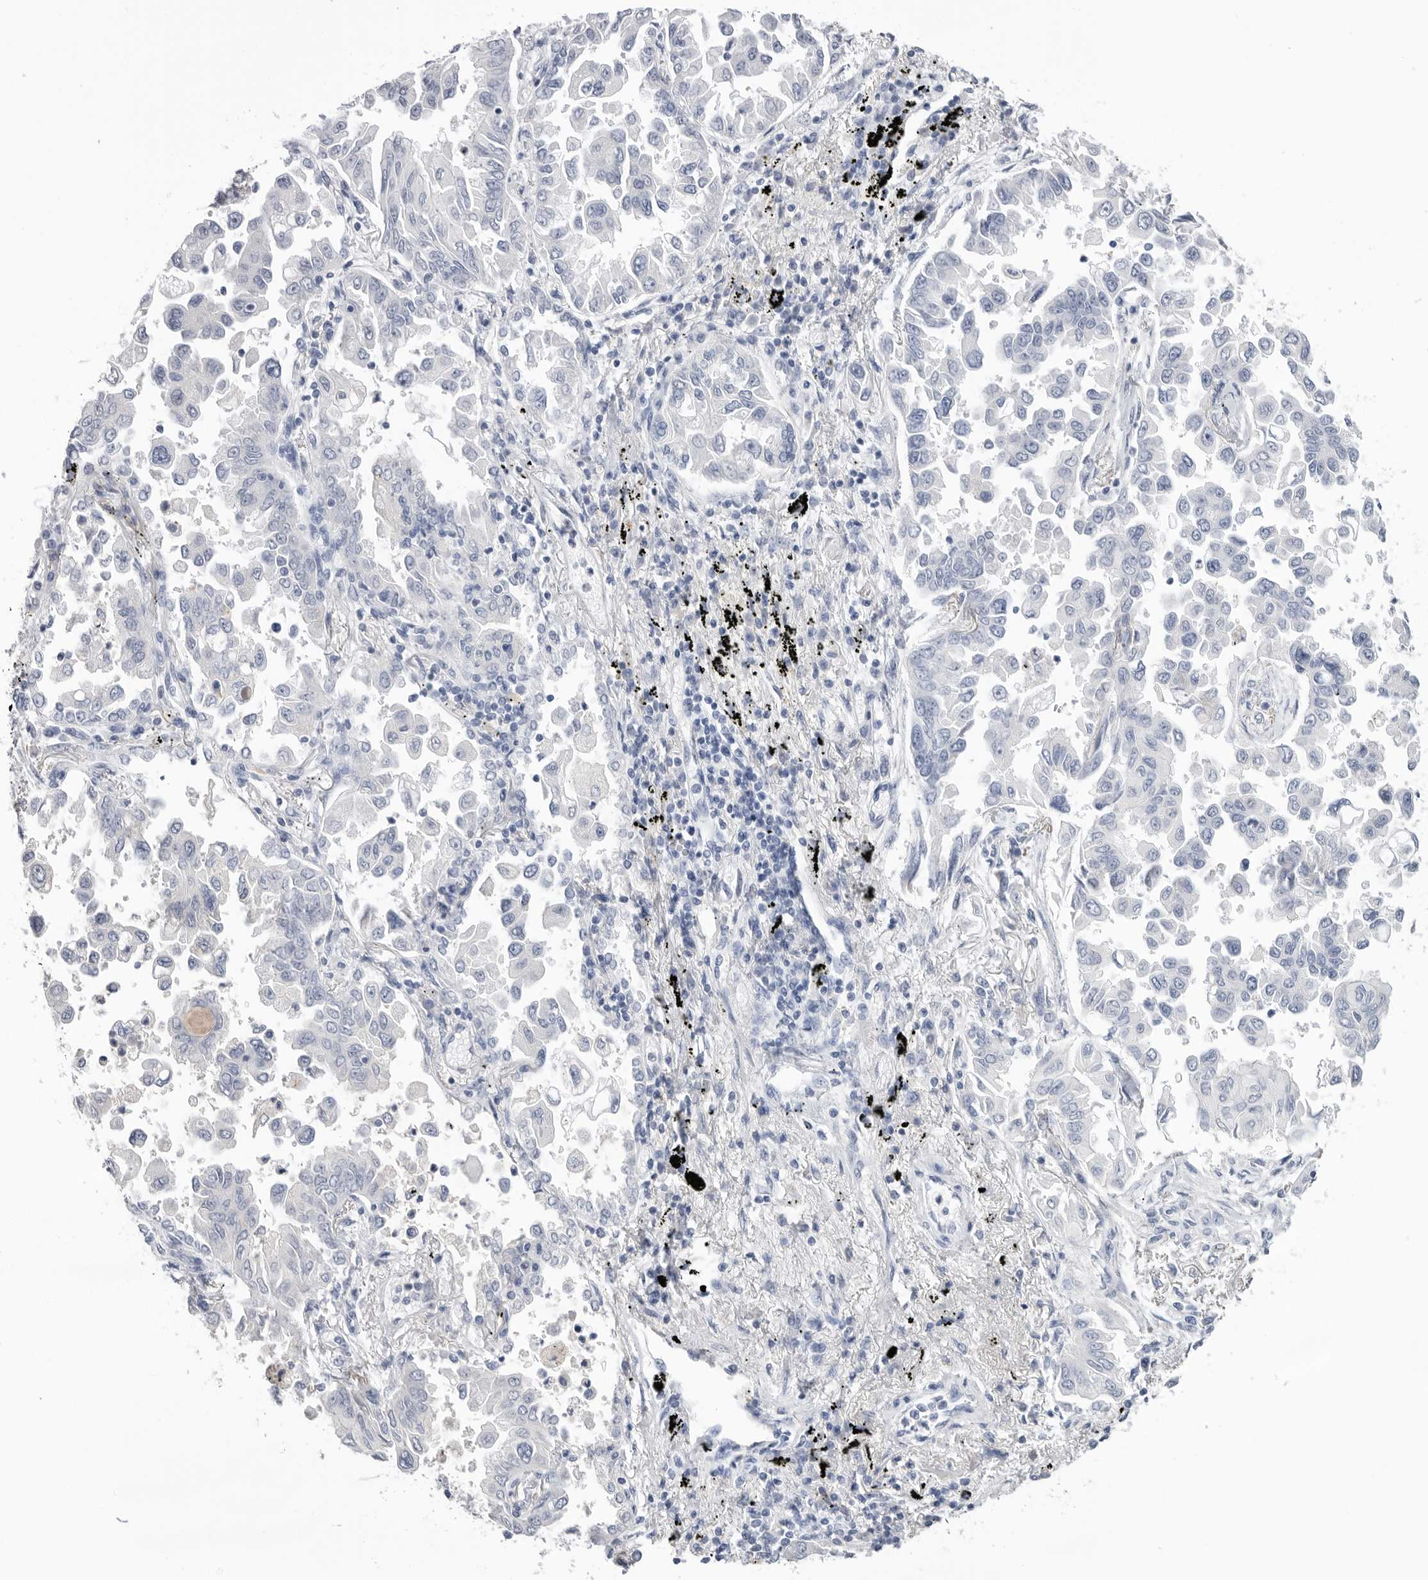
{"staining": {"intensity": "negative", "quantity": "none", "location": "none"}, "tissue": "lung cancer", "cell_type": "Tumor cells", "image_type": "cancer", "snomed": [{"axis": "morphology", "description": "Adenocarcinoma, NOS"}, {"axis": "topography", "description": "Lung"}], "caption": "Immunohistochemistry (IHC) of human lung adenocarcinoma reveals no staining in tumor cells.", "gene": "APOA2", "patient": {"sex": "female", "age": 67}}